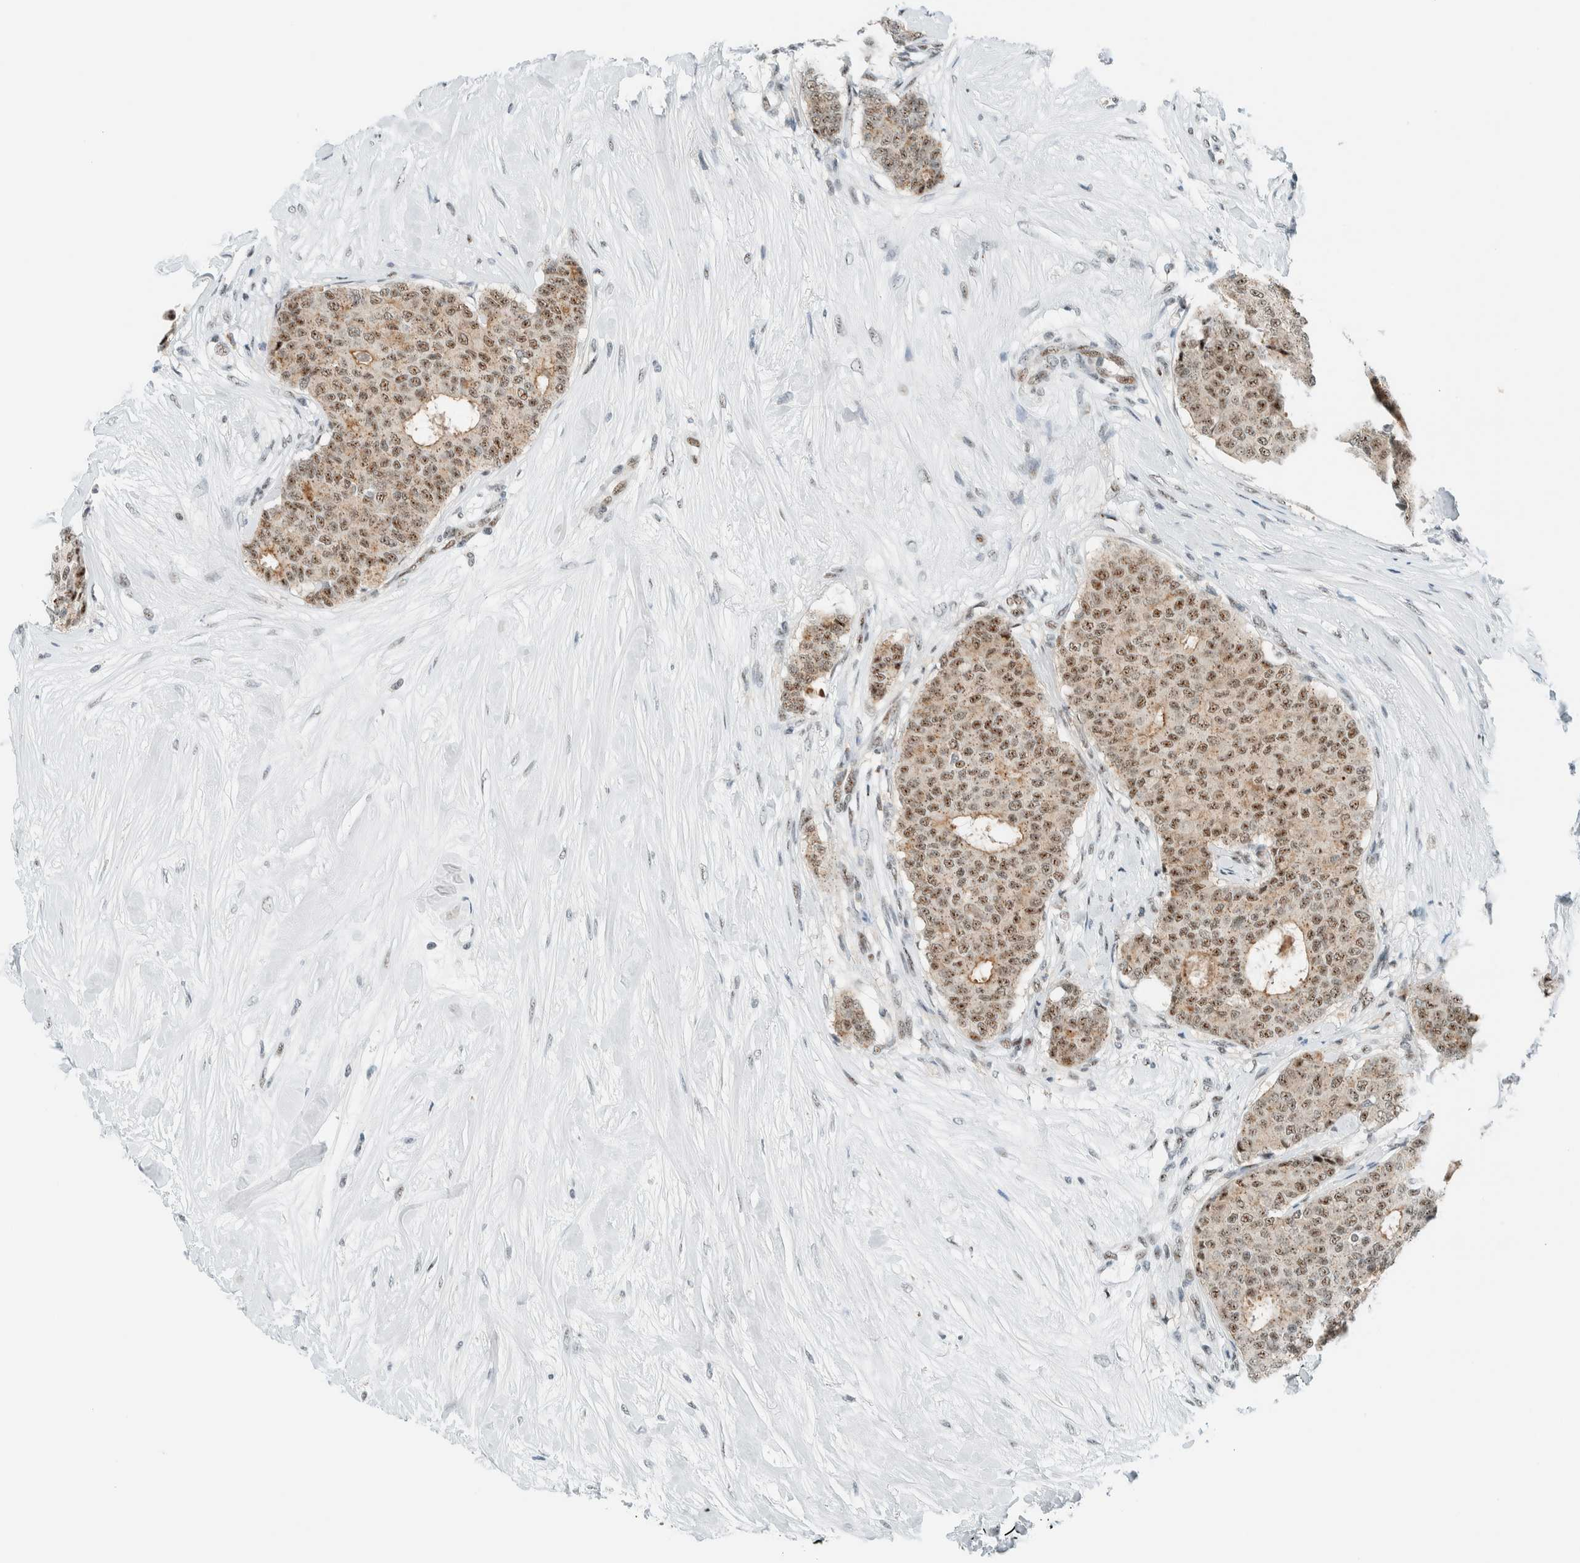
{"staining": {"intensity": "moderate", "quantity": ">75%", "location": "cytoplasmic/membranous,nuclear"}, "tissue": "breast cancer", "cell_type": "Tumor cells", "image_type": "cancer", "snomed": [{"axis": "morphology", "description": "Duct carcinoma"}, {"axis": "topography", "description": "Breast"}], "caption": "Immunohistochemical staining of human breast infiltrating ductal carcinoma reveals medium levels of moderate cytoplasmic/membranous and nuclear positivity in about >75% of tumor cells. Ihc stains the protein of interest in brown and the nuclei are stained blue.", "gene": "CYSRT1", "patient": {"sex": "female", "age": 75}}